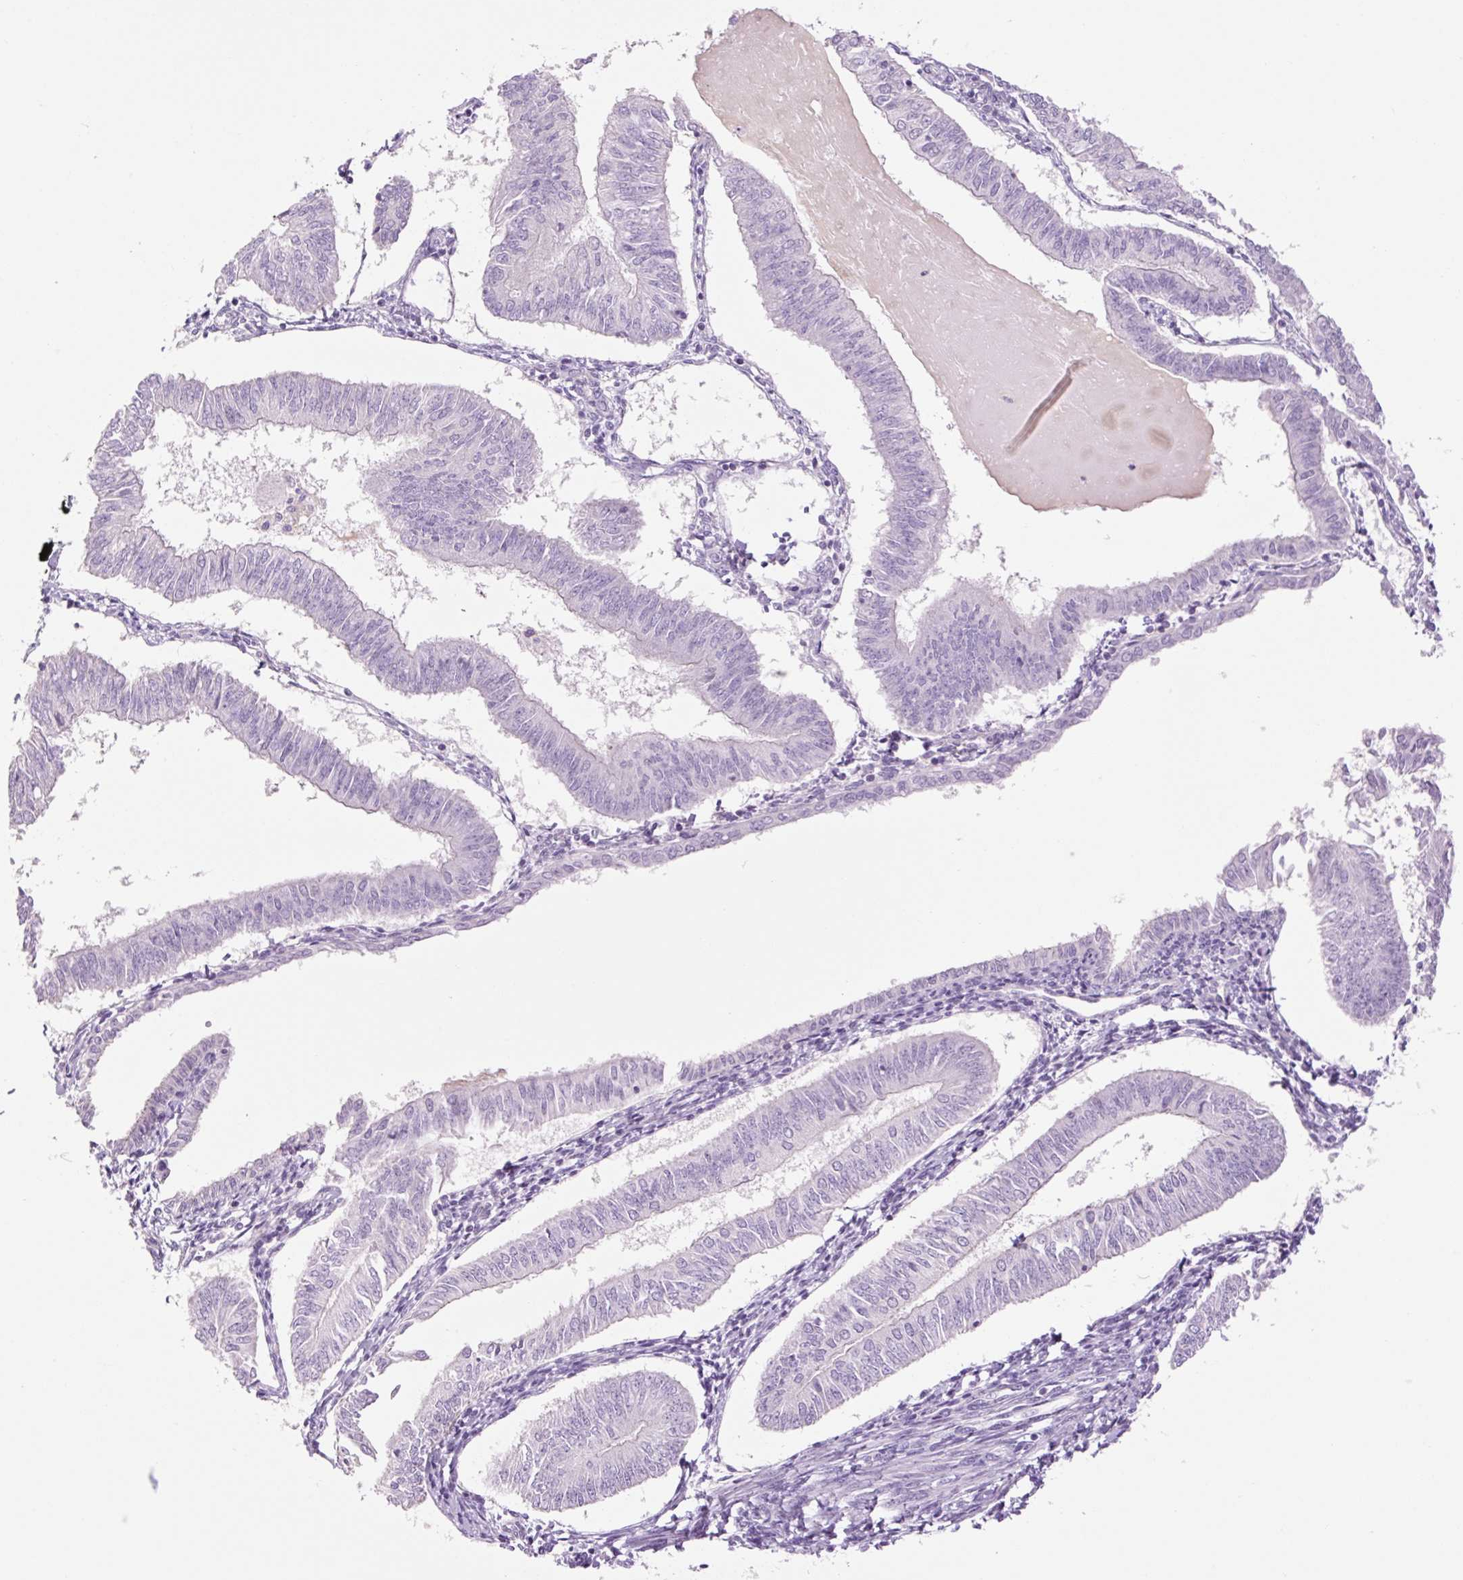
{"staining": {"intensity": "negative", "quantity": "none", "location": "none"}, "tissue": "endometrial cancer", "cell_type": "Tumor cells", "image_type": "cancer", "snomed": [{"axis": "morphology", "description": "Adenocarcinoma, NOS"}, {"axis": "topography", "description": "Endometrium"}], "caption": "Tumor cells are negative for brown protein staining in endometrial adenocarcinoma.", "gene": "GRID2", "patient": {"sex": "female", "age": 58}}